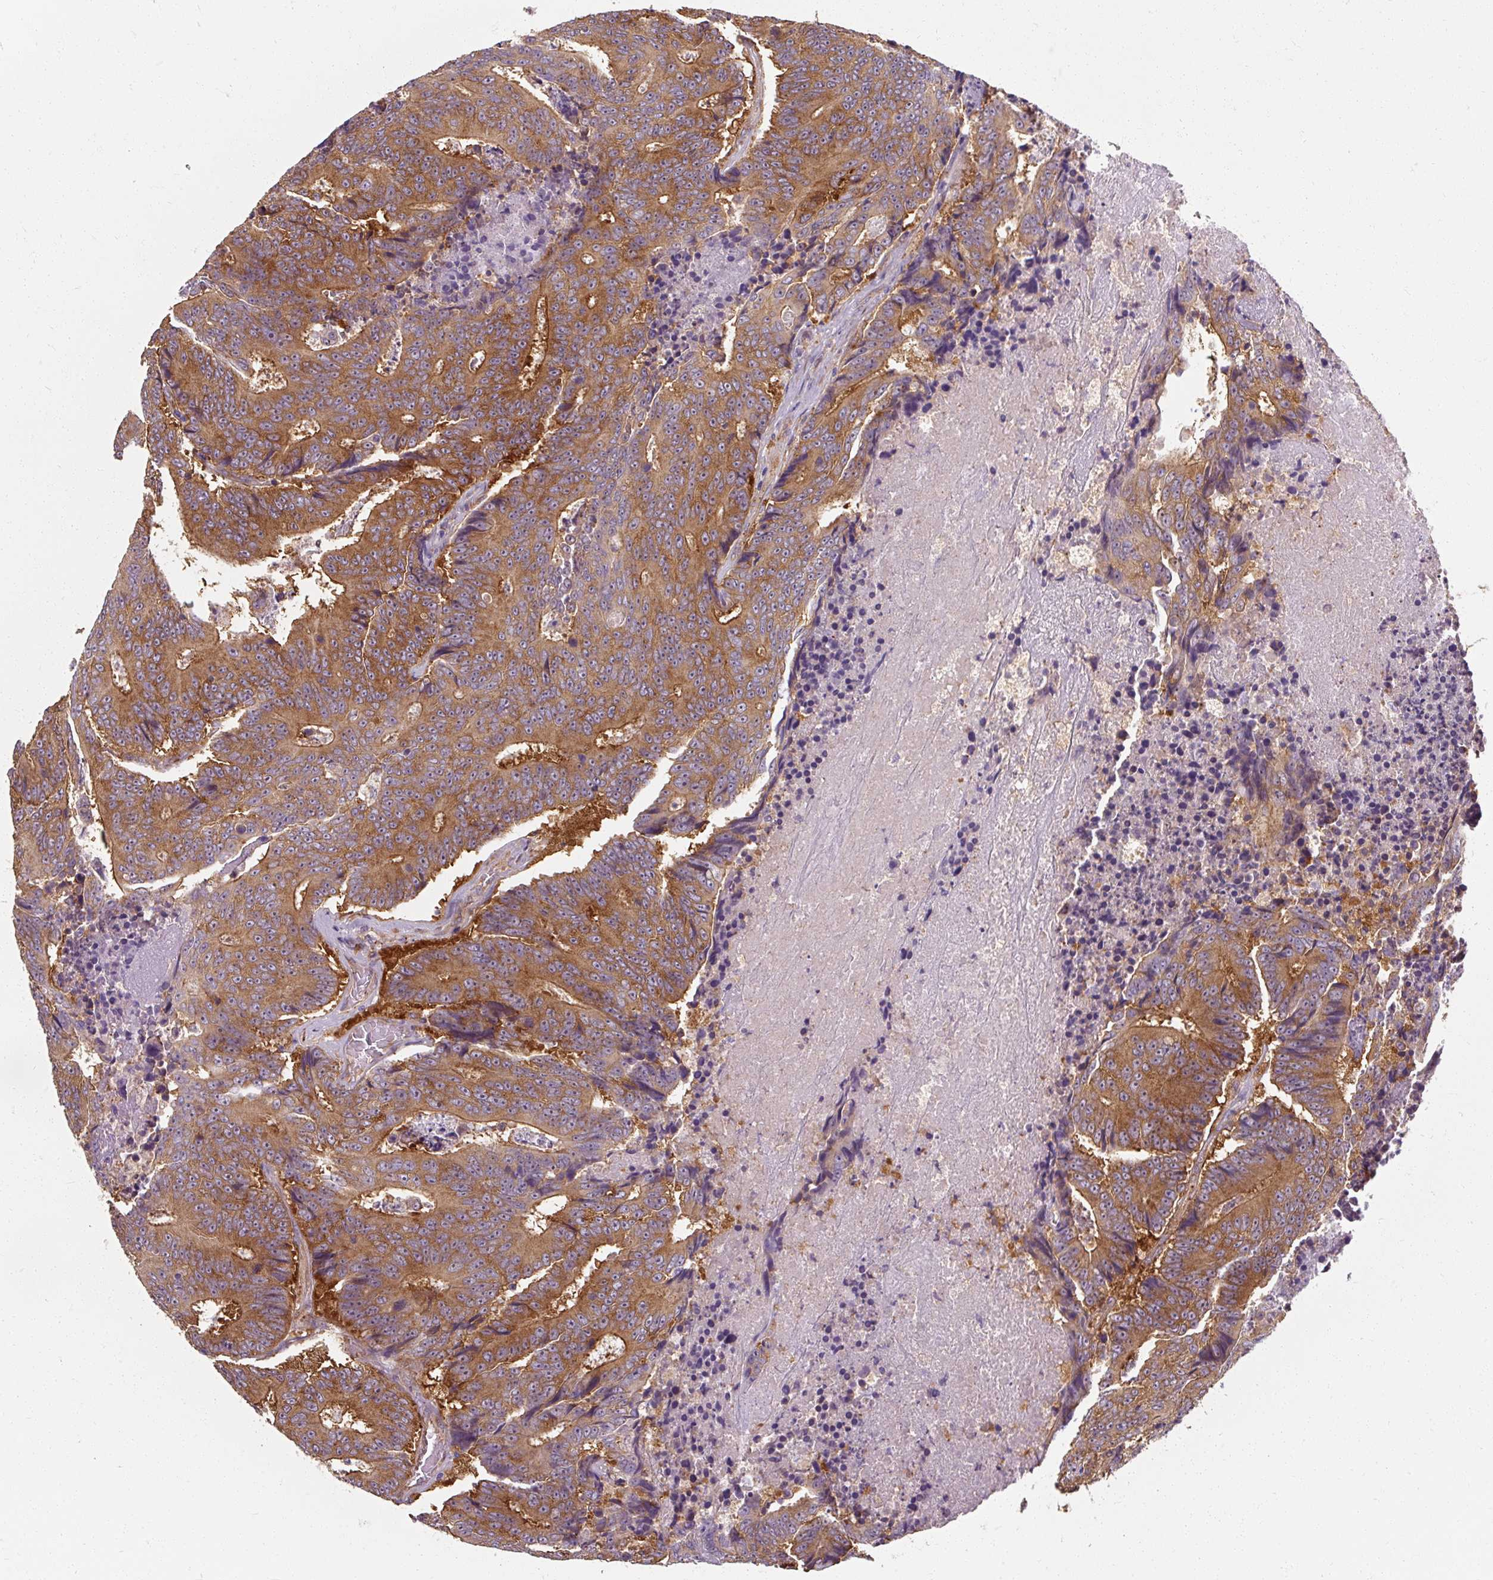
{"staining": {"intensity": "moderate", "quantity": ">75%", "location": "cytoplasmic/membranous"}, "tissue": "colorectal cancer", "cell_type": "Tumor cells", "image_type": "cancer", "snomed": [{"axis": "morphology", "description": "Adenocarcinoma, NOS"}, {"axis": "topography", "description": "Colon"}], "caption": "An IHC image of tumor tissue is shown. Protein staining in brown highlights moderate cytoplasmic/membranous positivity in adenocarcinoma (colorectal) within tumor cells. (Stains: DAB in brown, nuclei in blue, Microscopy: brightfield microscopy at high magnification).", "gene": "TBC1D4", "patient": {"sex": "male", "age": 83}}